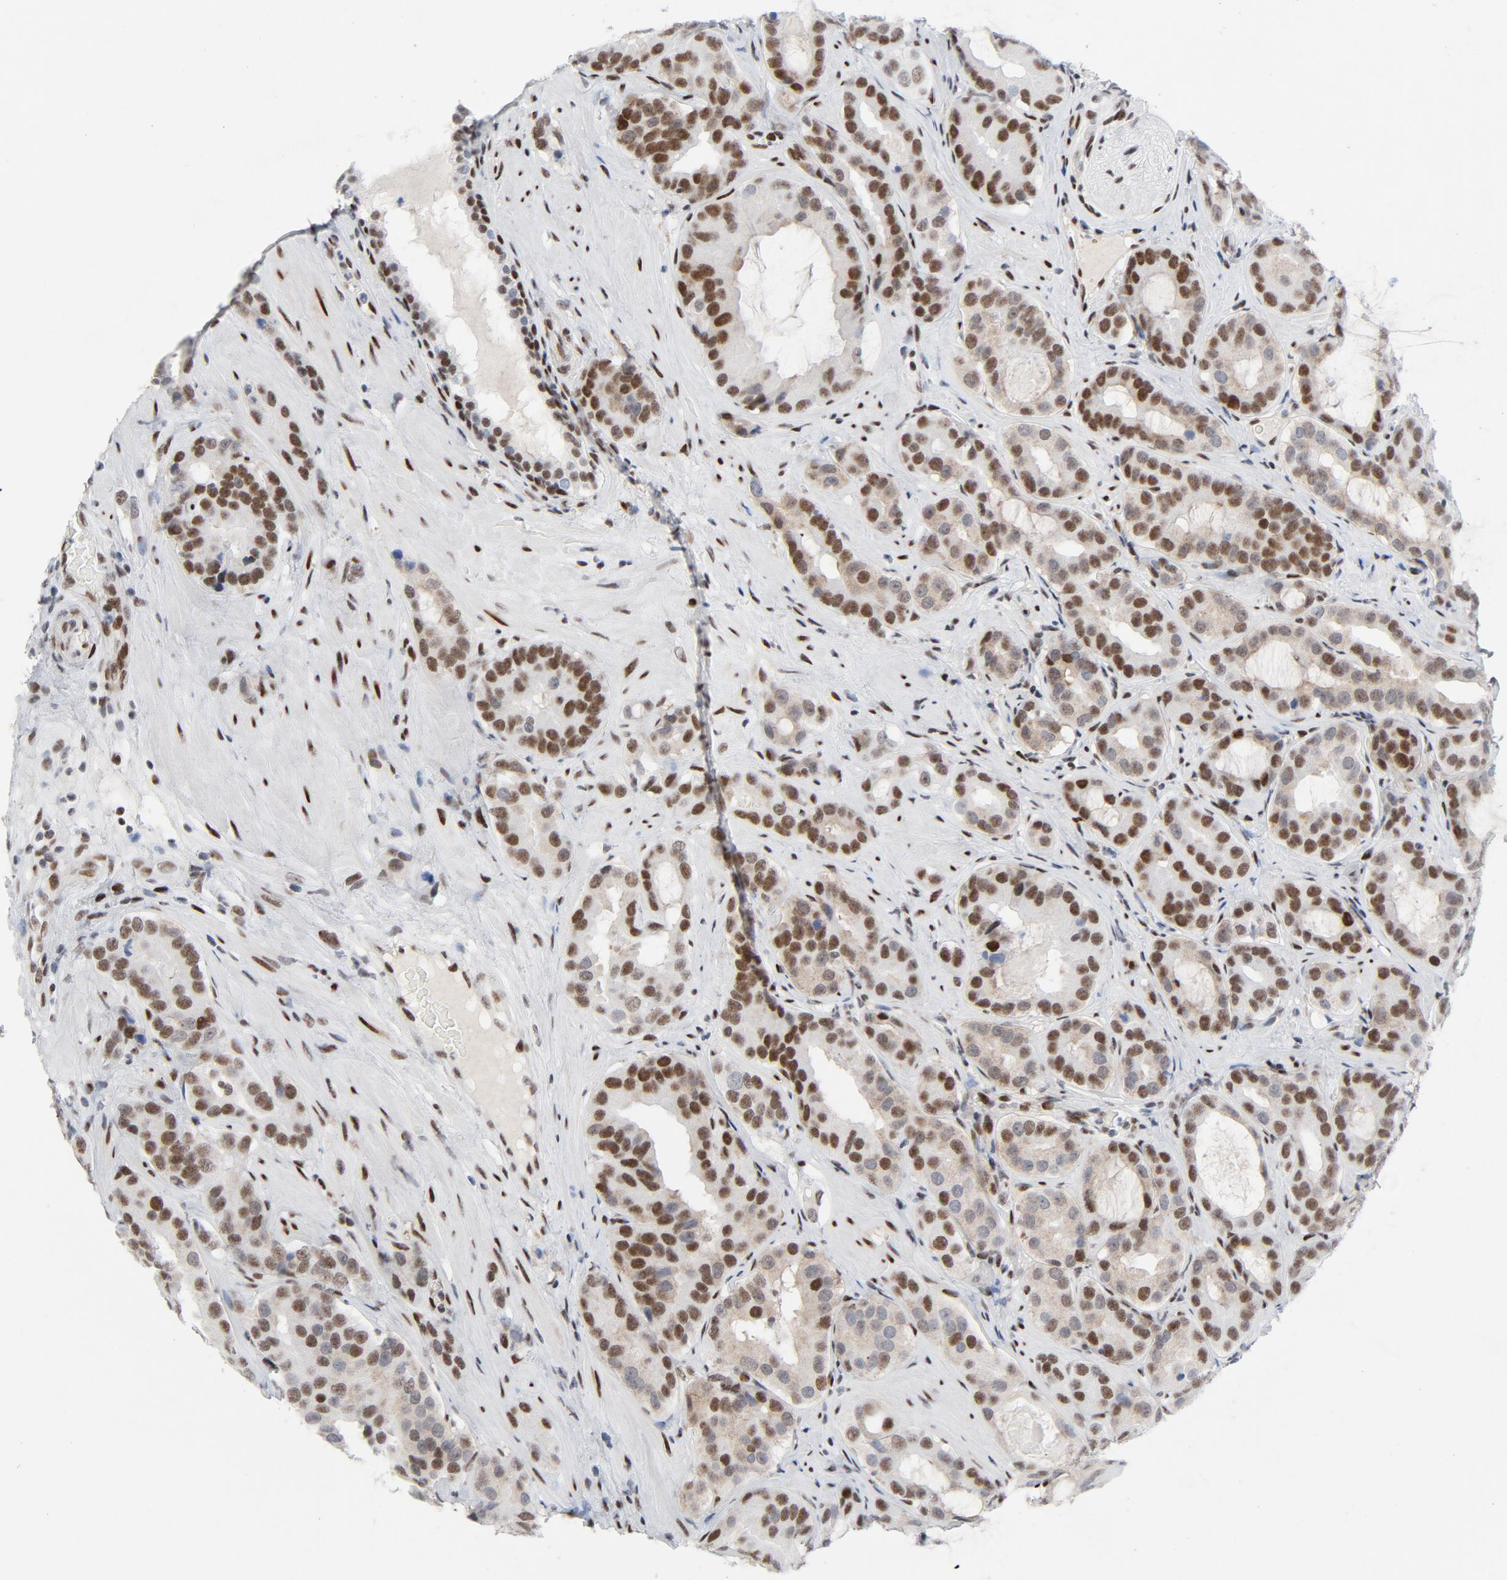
{"staining": {"intensity": "moderate", "quantity": ">75%", "location": "nuclear"}, "tissue": "prostate cancer", "cell_type": "Tumor cells", "image_type": "cancer", "snomed": [{"axis": "morphology", "description": "Adenocarcinoma, Low grade"}, {"axis": "topography", "description": "Prostate"}], "caption": "Immunohistochemistry (IHC) staining of prostate adenocarcinoma (low-grade), which shows medium levels of moderate nuclear positivity in about >75% of tumor cells indicating moderate nuclear protein positivity. The staining was performed using DAB (3,3'-diaminobenzidine) (brown) for protein detection and nuclei were counterstained in hematoxylin (blue).", "gene": "HSF1", "patient": {"sex": "male", "age": 59}}